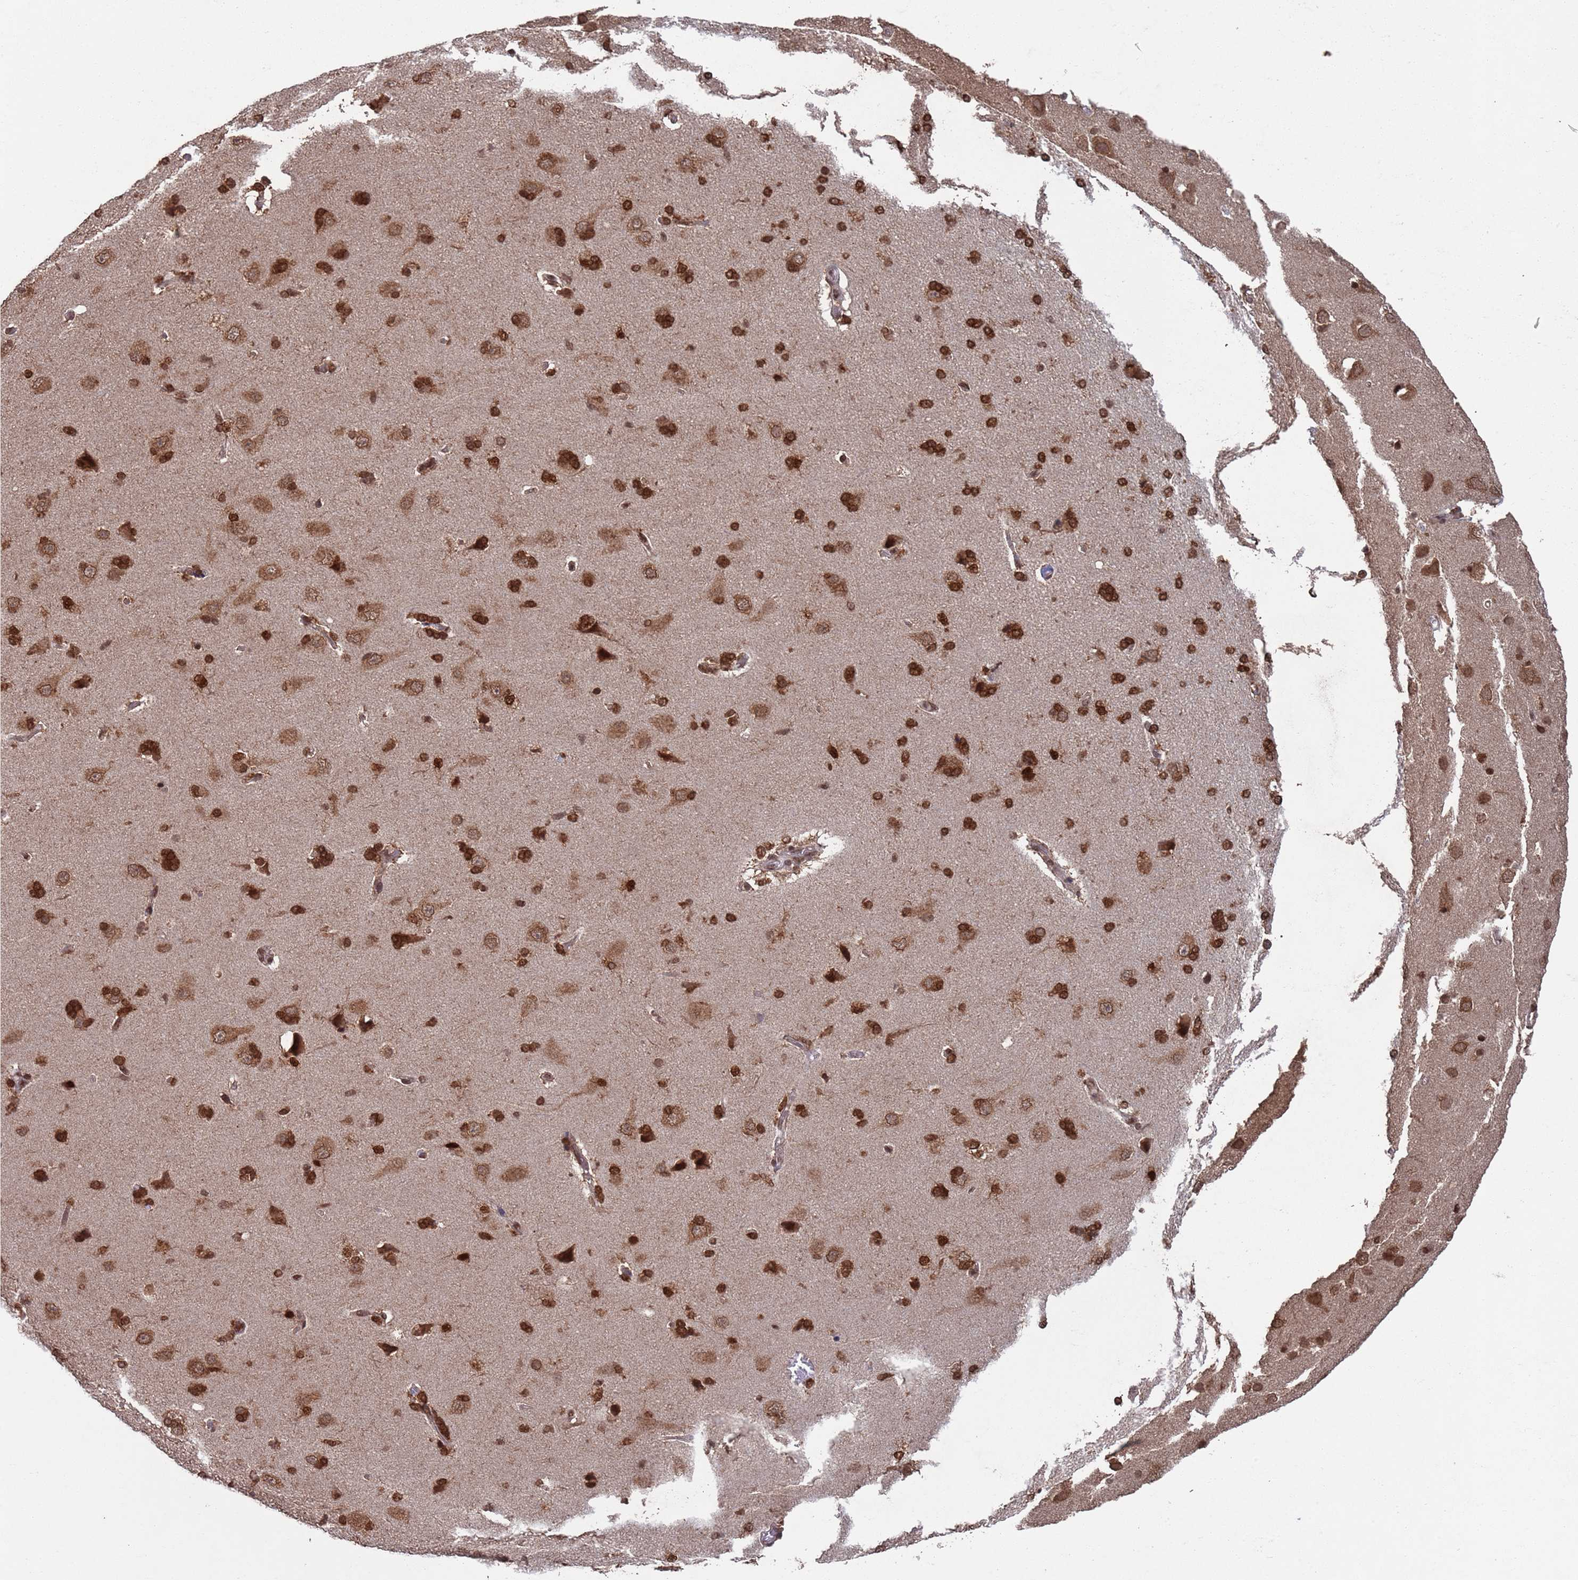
{"staining": {"intensity": "weak", "quantity": "25%-75%", "location": "cytoplasmic/membranous"}, "tissue": "cerebral cortex", "cell_type": "Endothelial cells", "image_type": "normal", "snomed": [{"axis": "morphology", "description": "Normal tissue, NOS"}, {"axis": "topography", "description": "Cerebral cortex"}], "caption": "Weak cytoplasmic/membranous expression is seen in approximately 25%-75% of endothelial cells in normal cerebral cortex. The staining was performed using DAB, with brown indicating positive protein expression. Nuclei are stained blue with hematoxylin.", "gene": "FUBP3", "patient": {"sex": "male", "age": 62}}